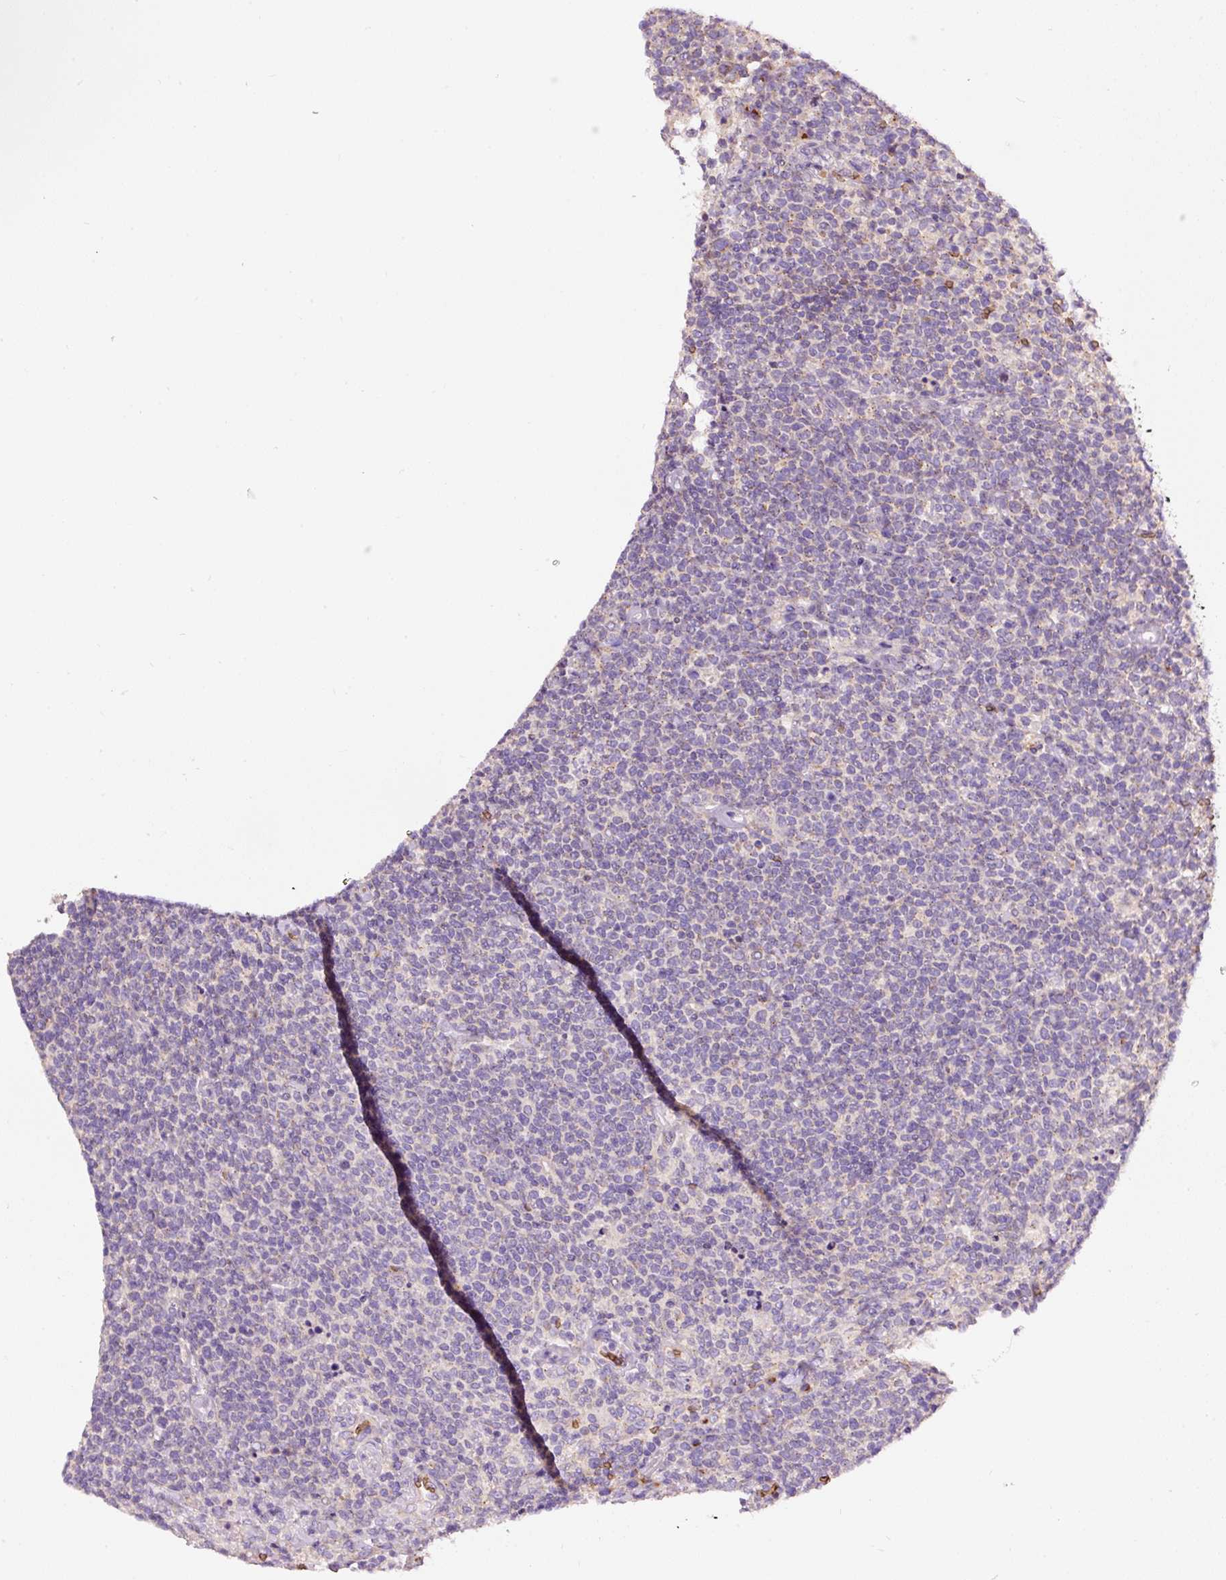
{"staining": {"intensity": "negative", "quantity": "none", "location": "none"}, "tissue": "lymphoma", "cell_type": "Tumor cells", "image_type": "cancer", "snomed": [{"axis": "morphology", "description": "Malignant lymphoma, non-Hodgkin's type, High grade"}, {"axis": "topography", "description": "Lymph node"}], "caption": "This is an IHC micrograph of malignant lymphoma, non-Hodgkin's type (high-grade). There is no positivity in tumor cells.", "gene": "PRRC2A", "patient": {"sex": "male", "age": 61}}